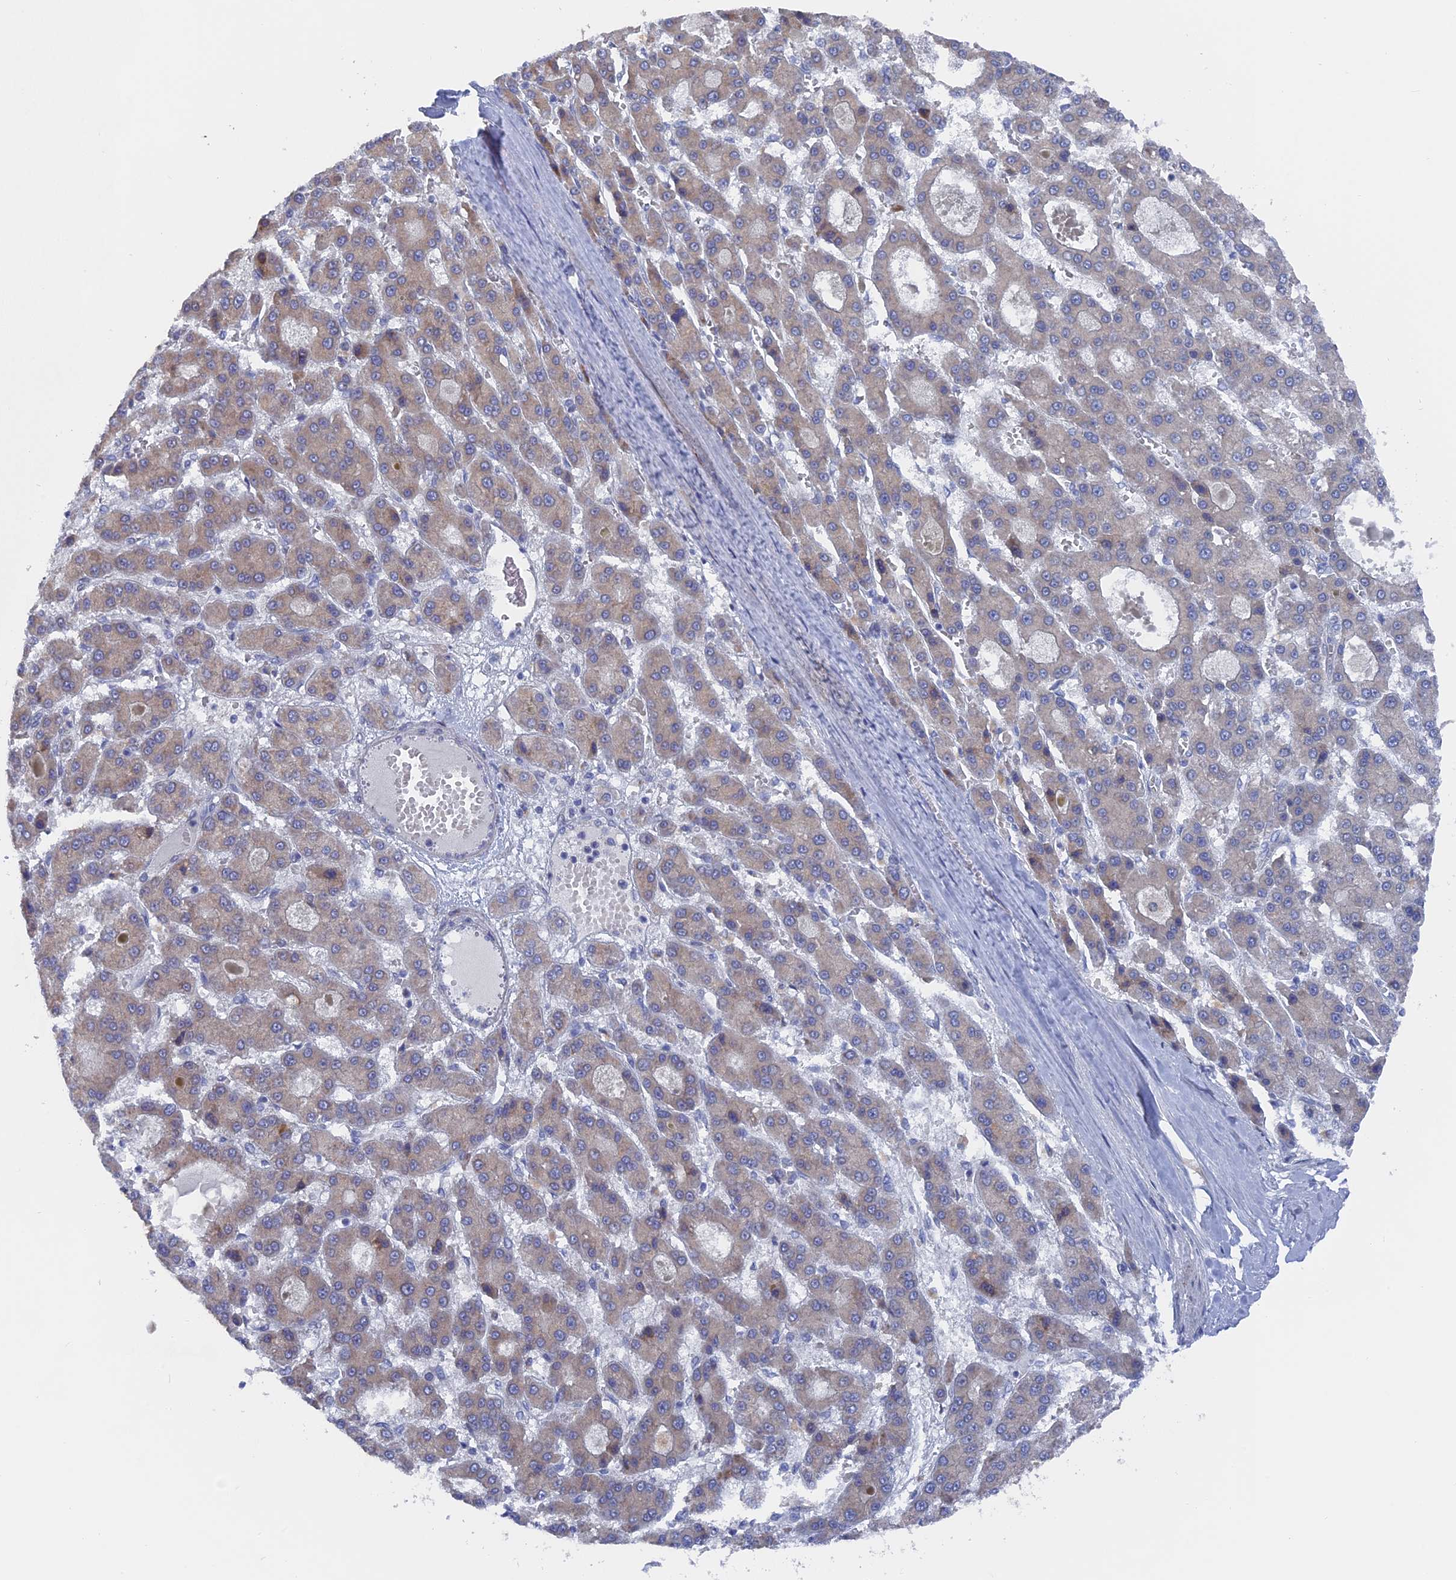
{"staining": {"intensity": "weak", "quantity": "25%-75%", "location": "cytoplasmic/membranous"}, "tissue": "liver cancer", "cell_type": "Tumor cells", "image_type": "cancer", "snomed": [{"axis": "morphology", "description": "Carcinoma, Hepatocellular, NOS"}, {"axis": "topography", "description": "Liver"}], "caption": "DAB immunohistochemical staining of liver cancer exhibits weak cytoplasmic/membranous protein staining in approximately 25%-75% of tumor cells. The staining was performed using DAB (3,3'-diaminobenzidine) to visualize the protein expression in brown, while the nuclei were stained in blue with hematoxylin (Magnification: 20x).", "gene": "TMEM161A", "patient": {"sex": "male", "age": 70}}